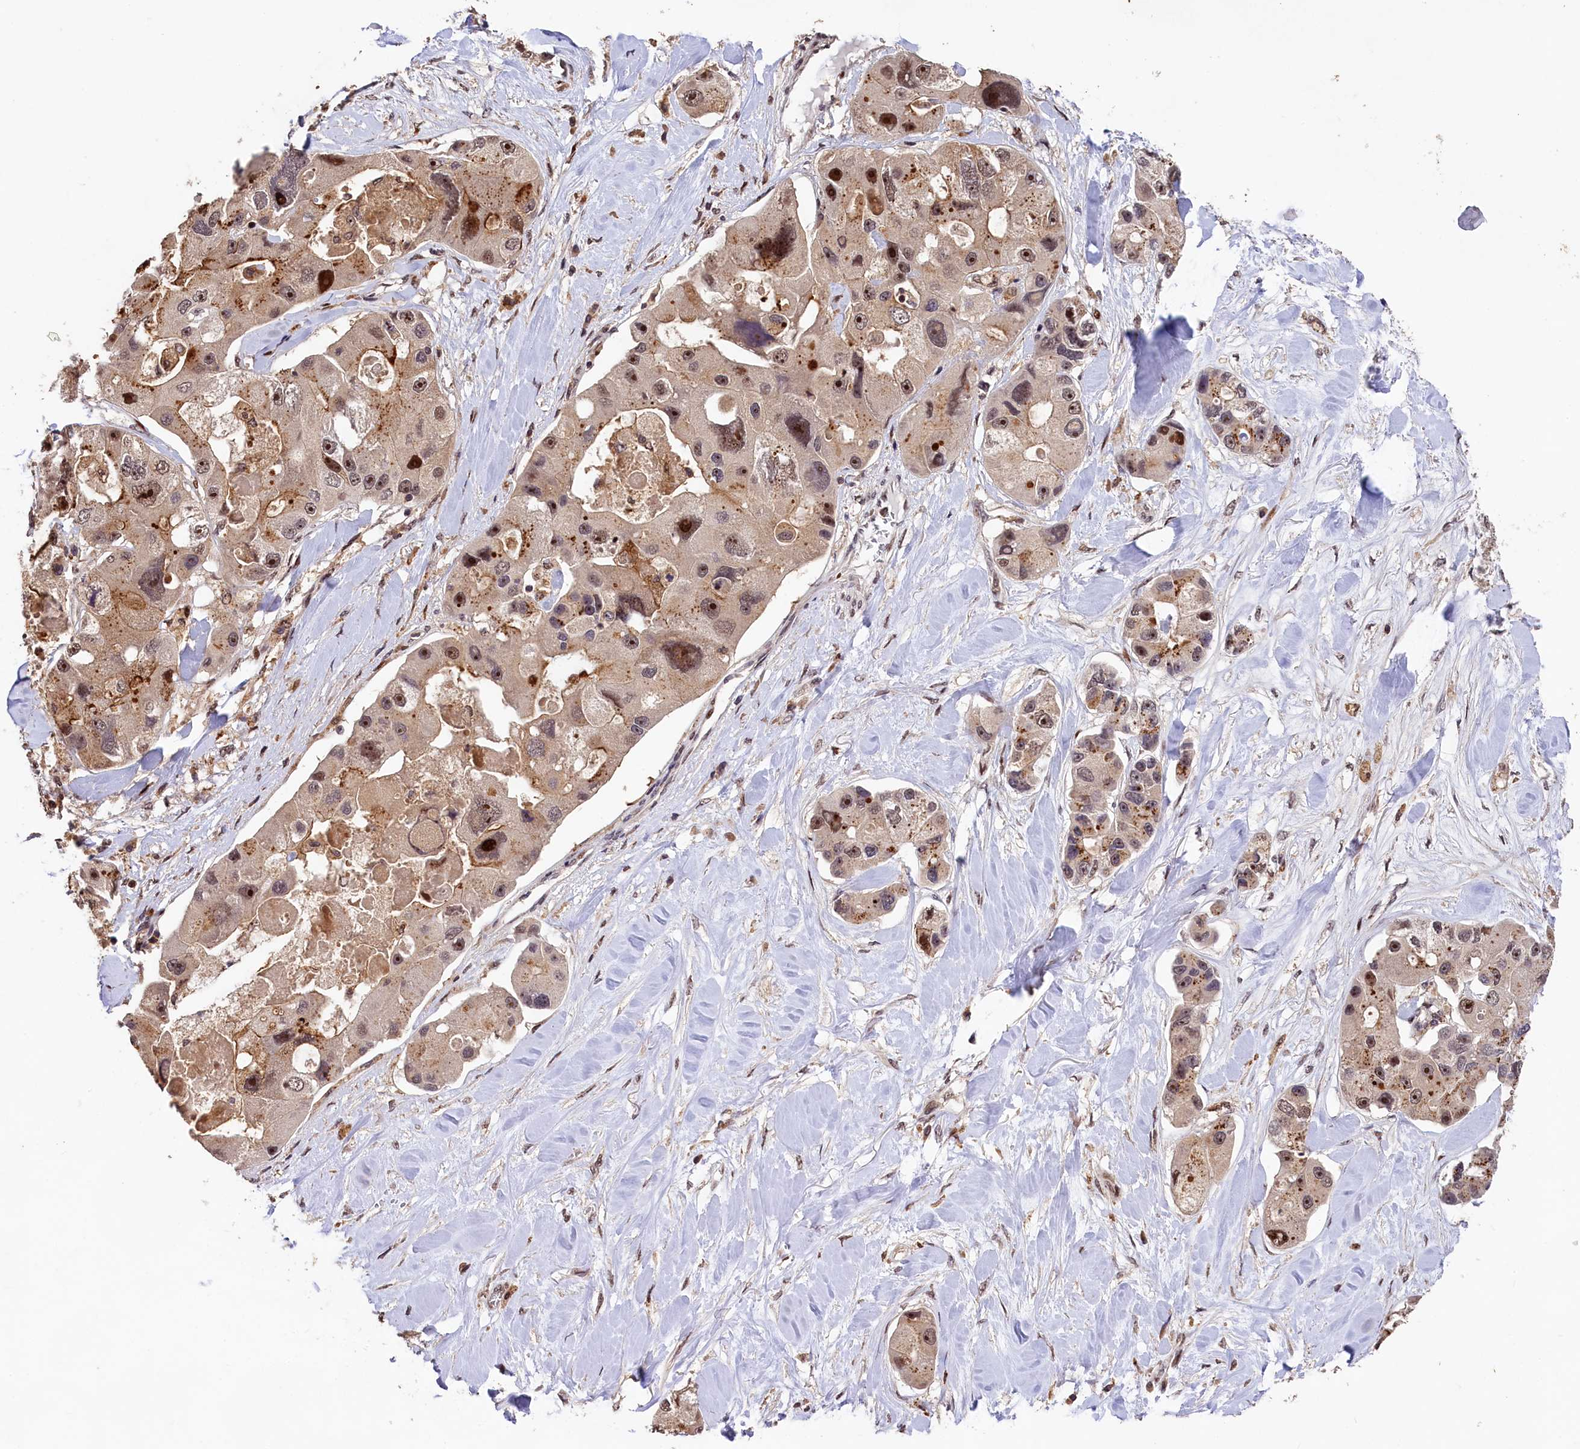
{"staining": {"intensity": "moderate", "quantity": ">75%", "location": "cytoplasmic/membranous,nuclear"}, "tissue": "lung cancer", "cell_type": "Tumor cells", "image_type": "cancer", "snomed": [{"axis": "morphology", "description": "Adenocarcinoma, NOS"}, {"axis": "topography", "description": "Lung"}], "caption": "The histopathology image exhibits staining of lung cancer (adenocarcinoma), revealing moderate cytoplasmic/membranous and nuclear protein expression (brown color) within tumor cells.", "gene": "PHAF1", "patient": {"sex": "female", "age": 54}}